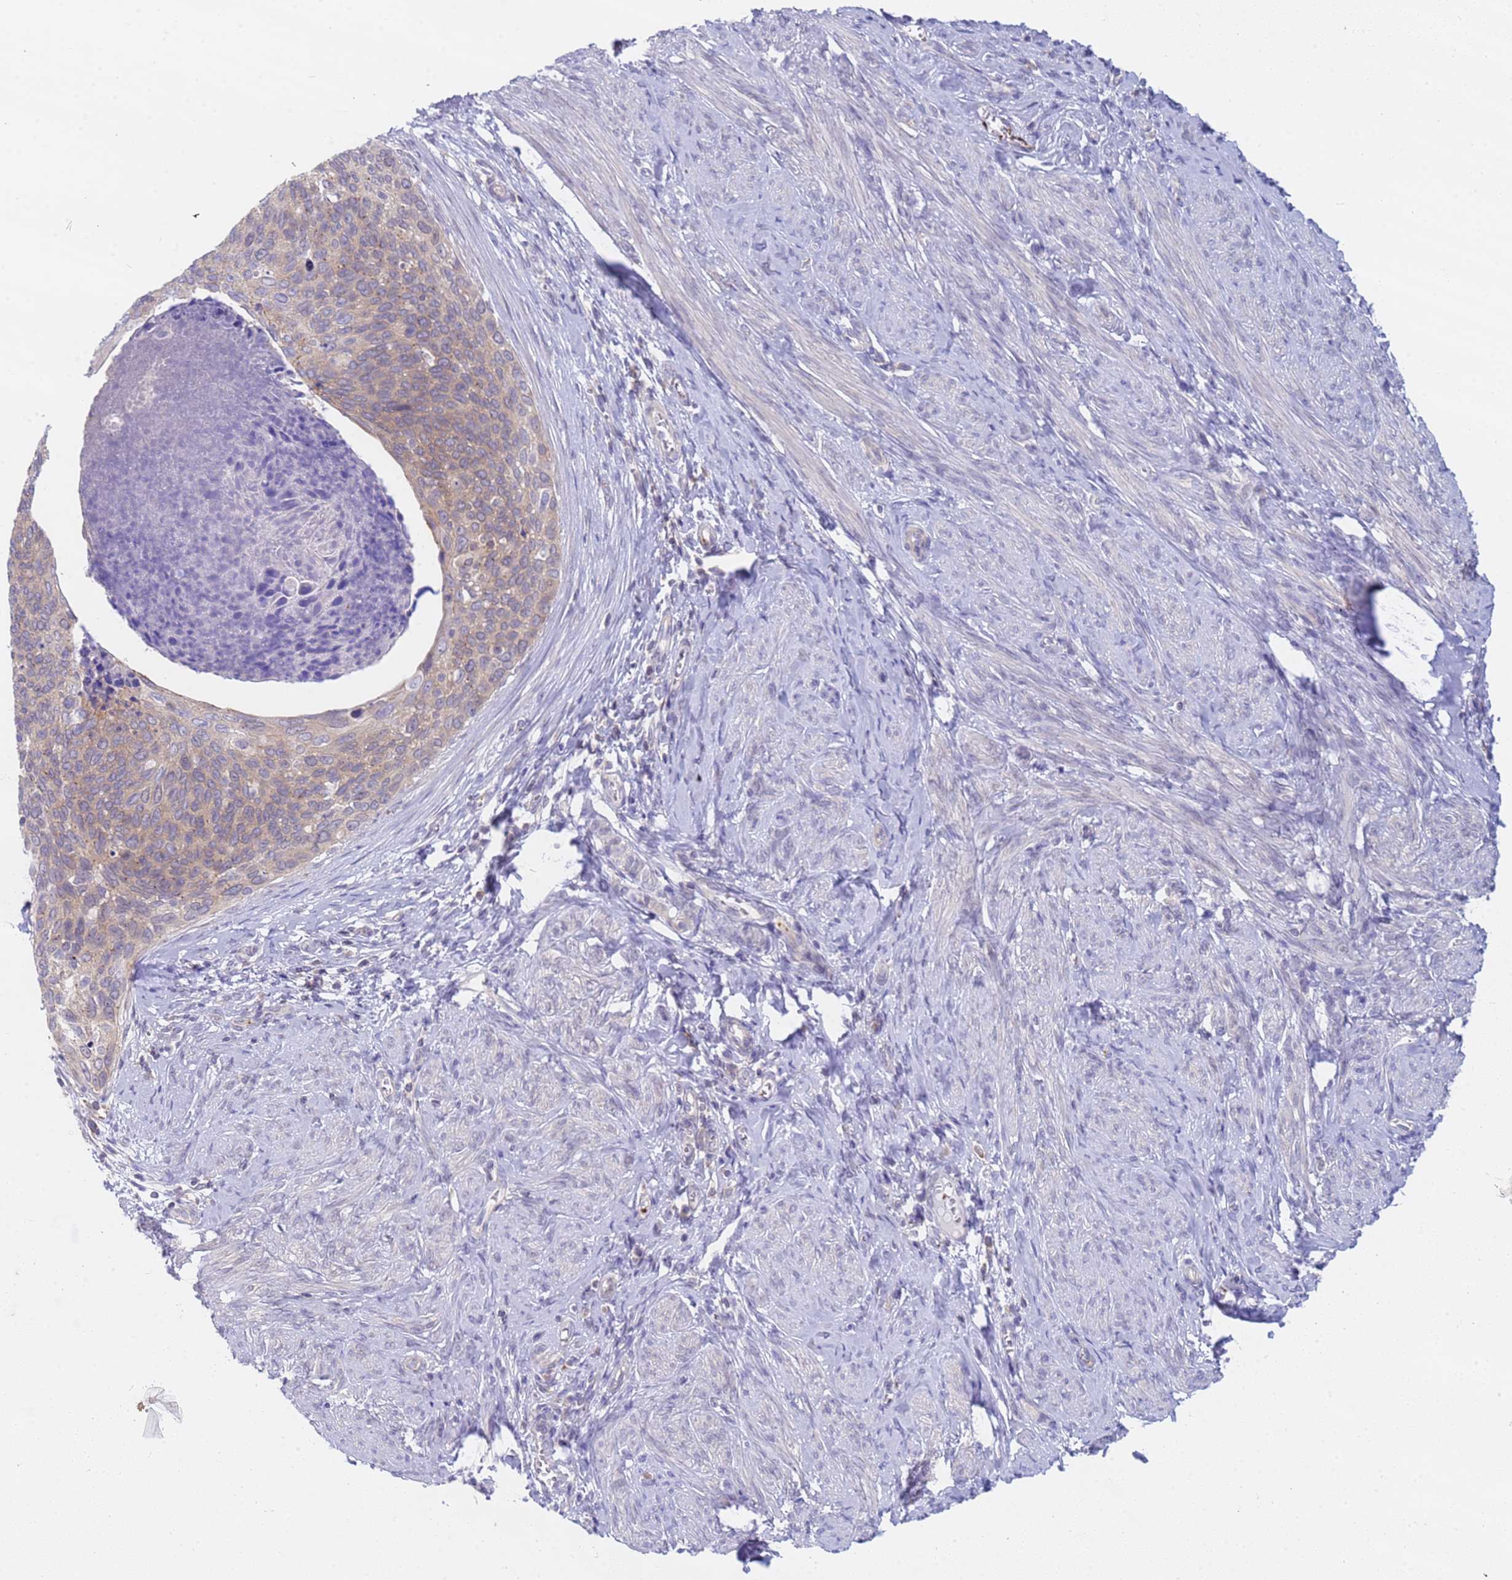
{"staining": {"intensity": "weak", "quantity": ">75%", "location": "cytoplasmic/membranous"}, "tissue": "cervical cancer", "cell_type": "Tumor cells", "image_type": "cancer", "snomed": [{"axis": "morphology", "description": "Squamous cell carcinoma, NOS"}, {"axis": "topography", "description": "Cervix"}], "caption": "Squamous cell carcinoma (cervical) stained with IHC displays weak cytoplasmic/membranous staining in approximately >75% of tumor cells.", "gene": "CAPN7", "patient": {"sex": "female", "age": 80}}